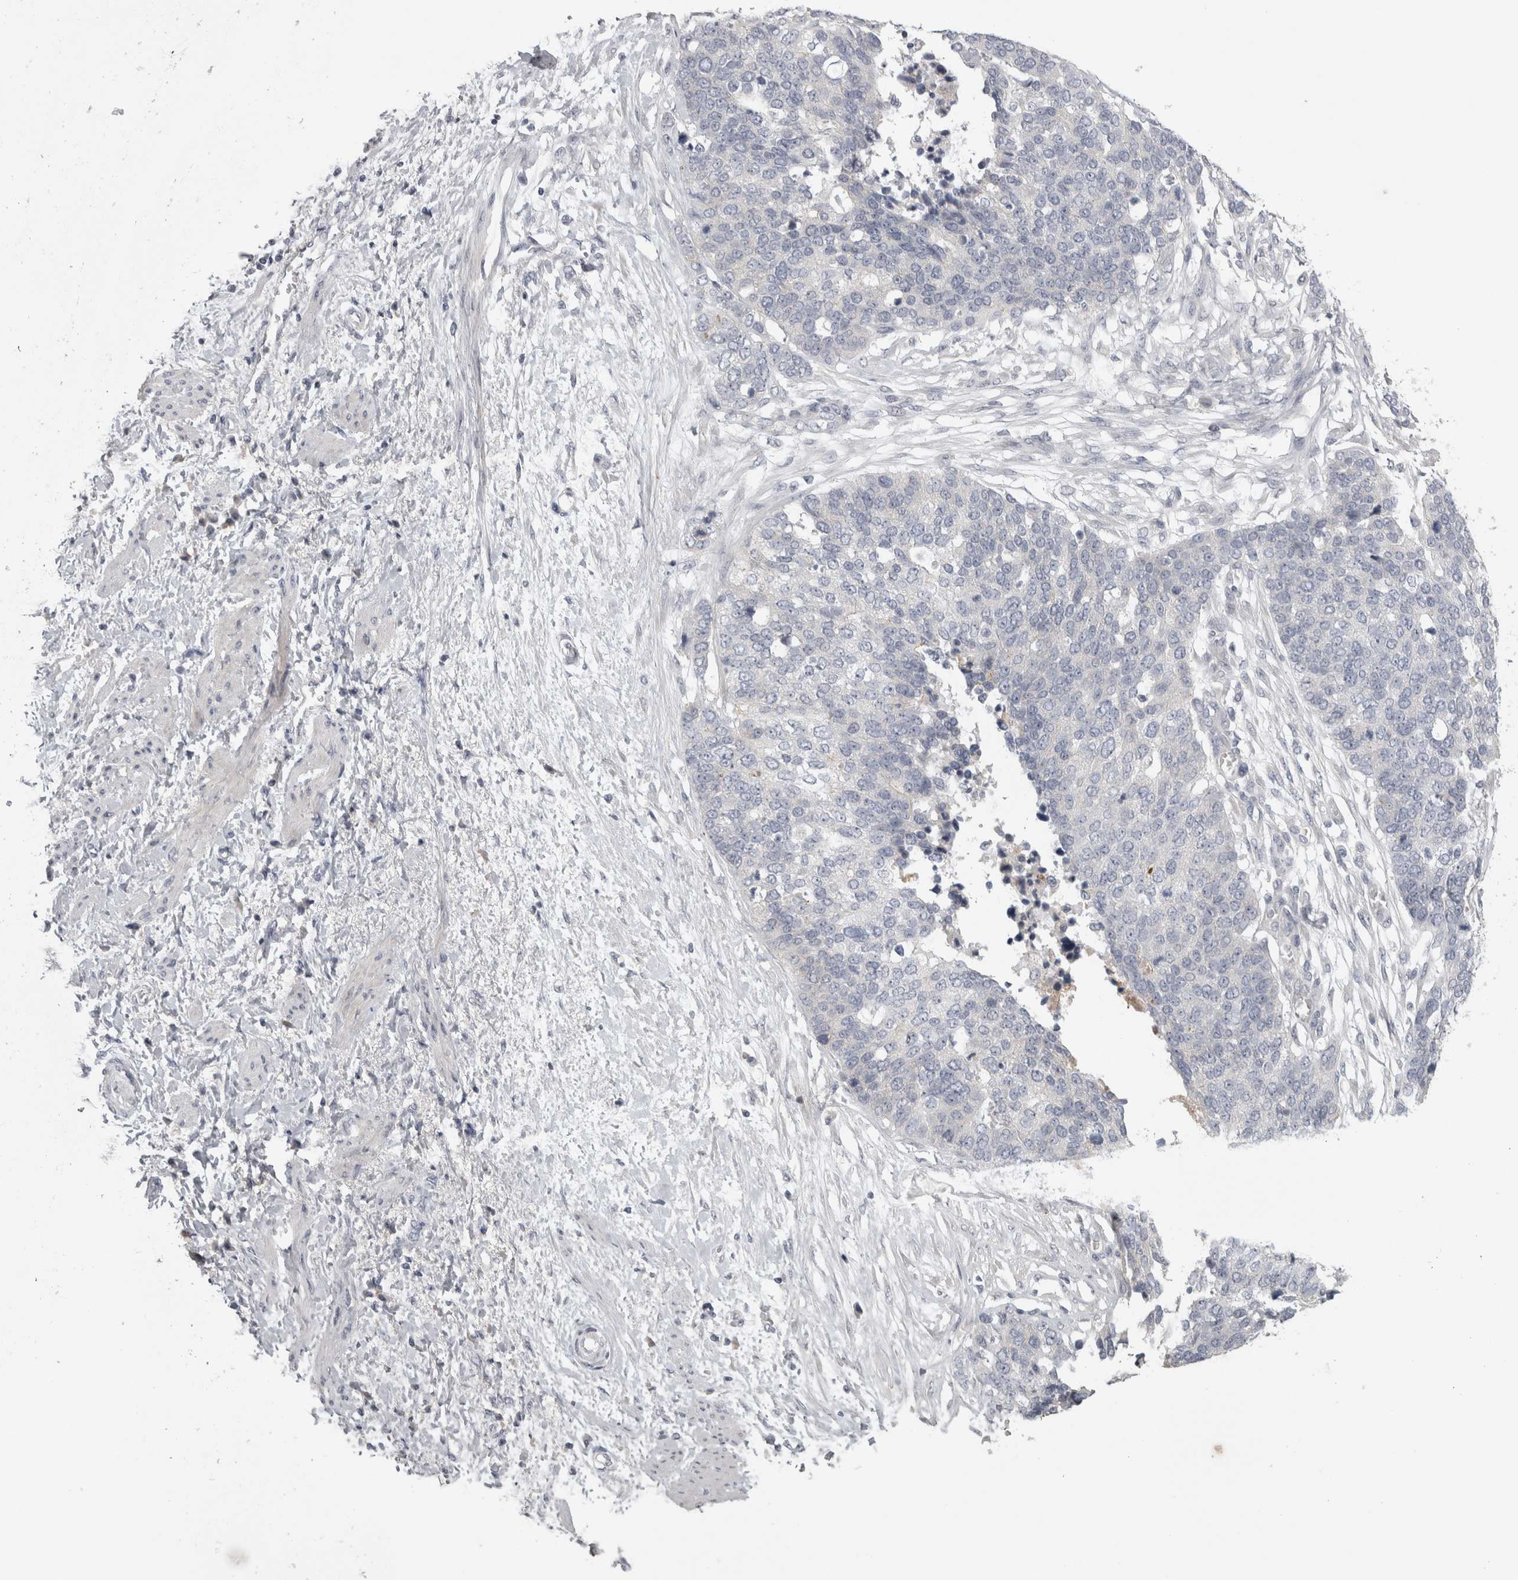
{"staining": {"intensity": "negative", "quantity": "none", "location": "none"}, "tissue": "ovarian cancer", "cell_type": "Tumor cells", "image_type": "cancer", "snomed": [{"axis": "morphology", "description": "Cystadenocarcinoma, serous, NOS"}, {"axis": "topography", "description": "Ovary"}], "caption": "Ovarian cancer was stained to show a protein in brown. There is no significant staining in tumor cells.", "gene": "ENPP7", "patient": {"sex": "female", "age": 44}}